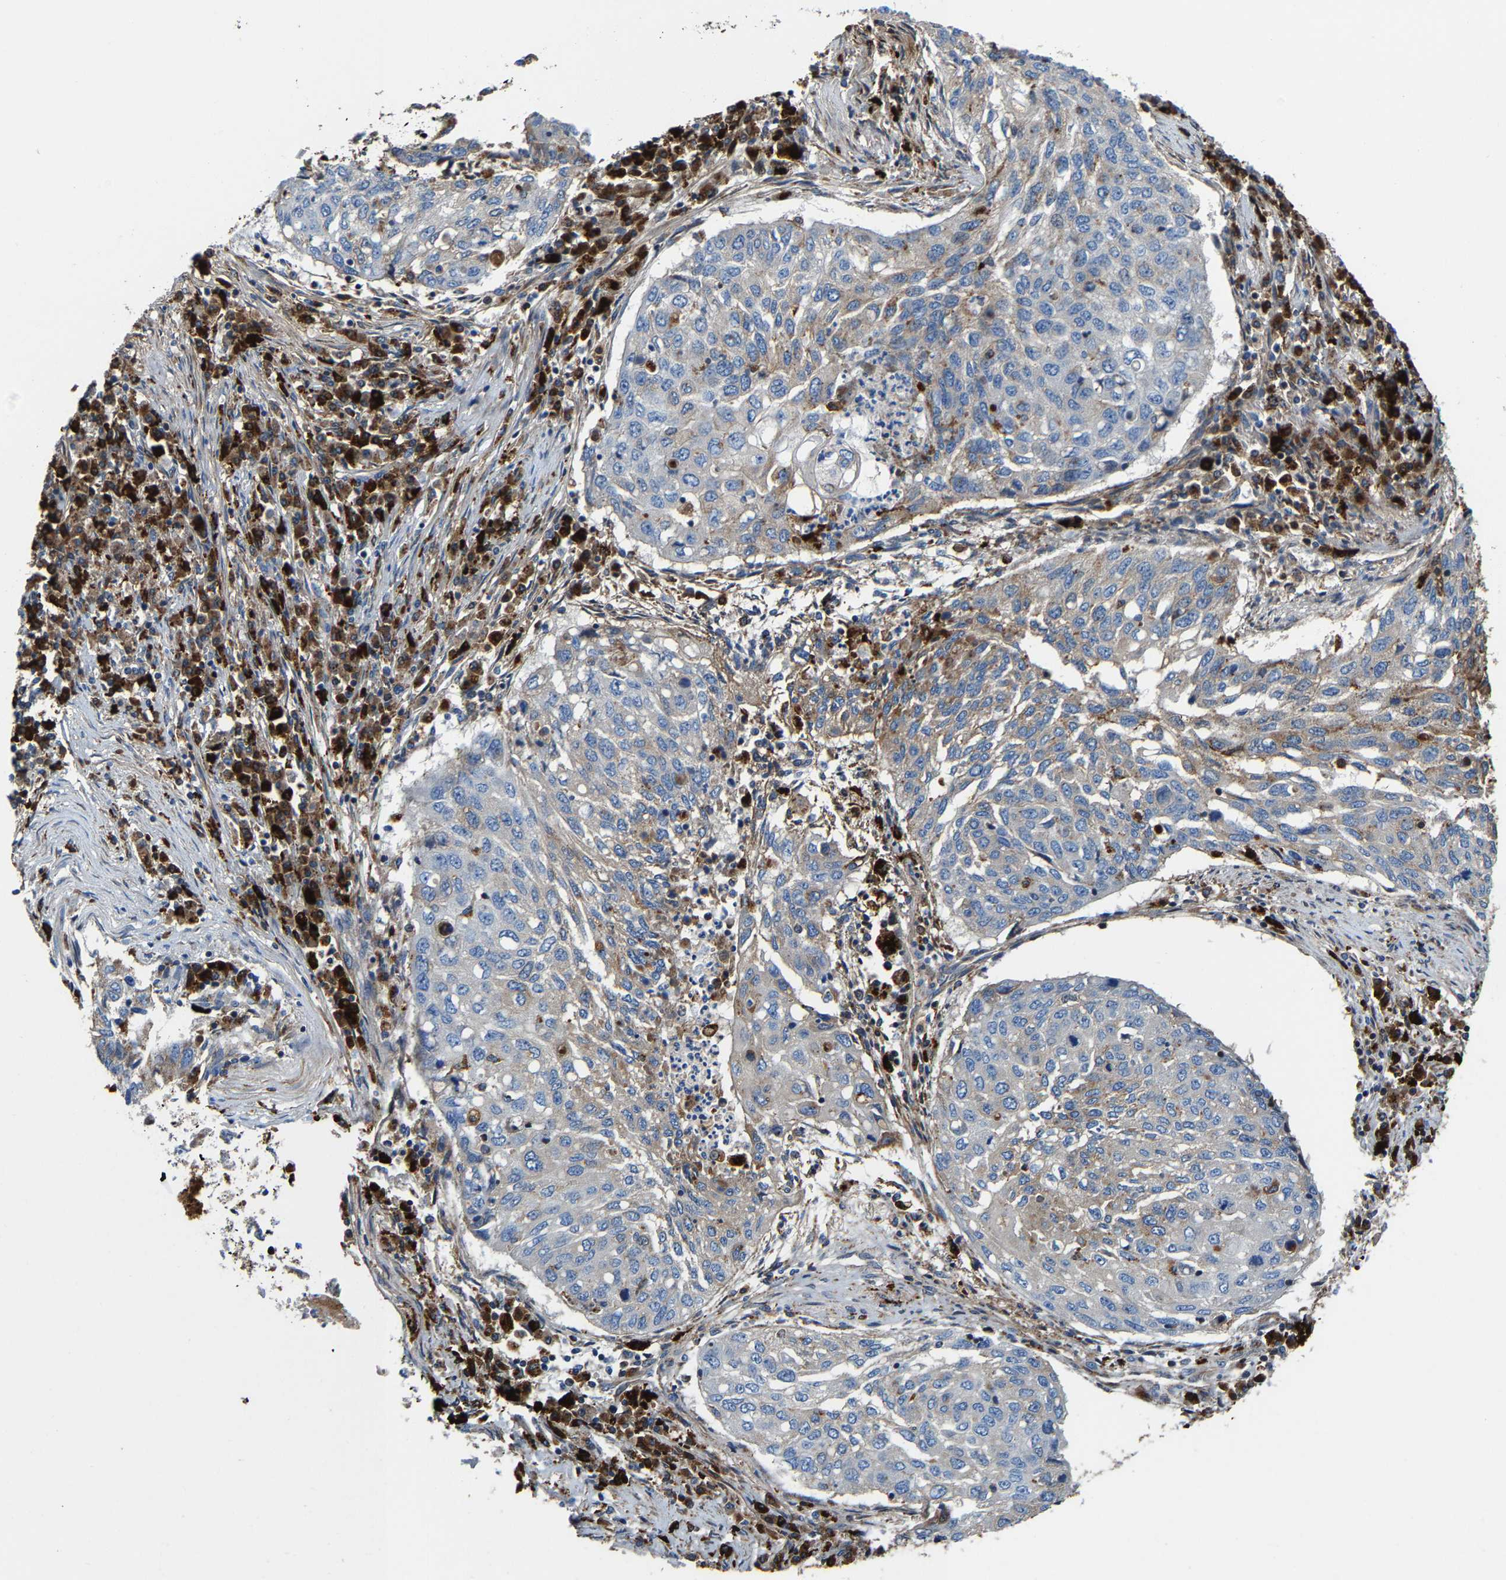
{"staining": {"intensity": "negative", "quantity": "none", "location": "none"}, "tissue": "lung cancer", "cell_type": "Tumor cells", "image_type": "cancer", "snomed": [{"axis": "morphology", "description": "Squamous cell carcinoma, NOS"}, {"axis": "topography", "description": "Lung"}], "caption": "DAB immunohistochemical staining of human squamous cell carcinoma (lung) reveals no significant expression in tumor cells. (DAB immunohistochemistry (IHC) with hematoxylin counter stain).", "gene": "DPP7", "patient": {"sex": "female", "age": 63}}